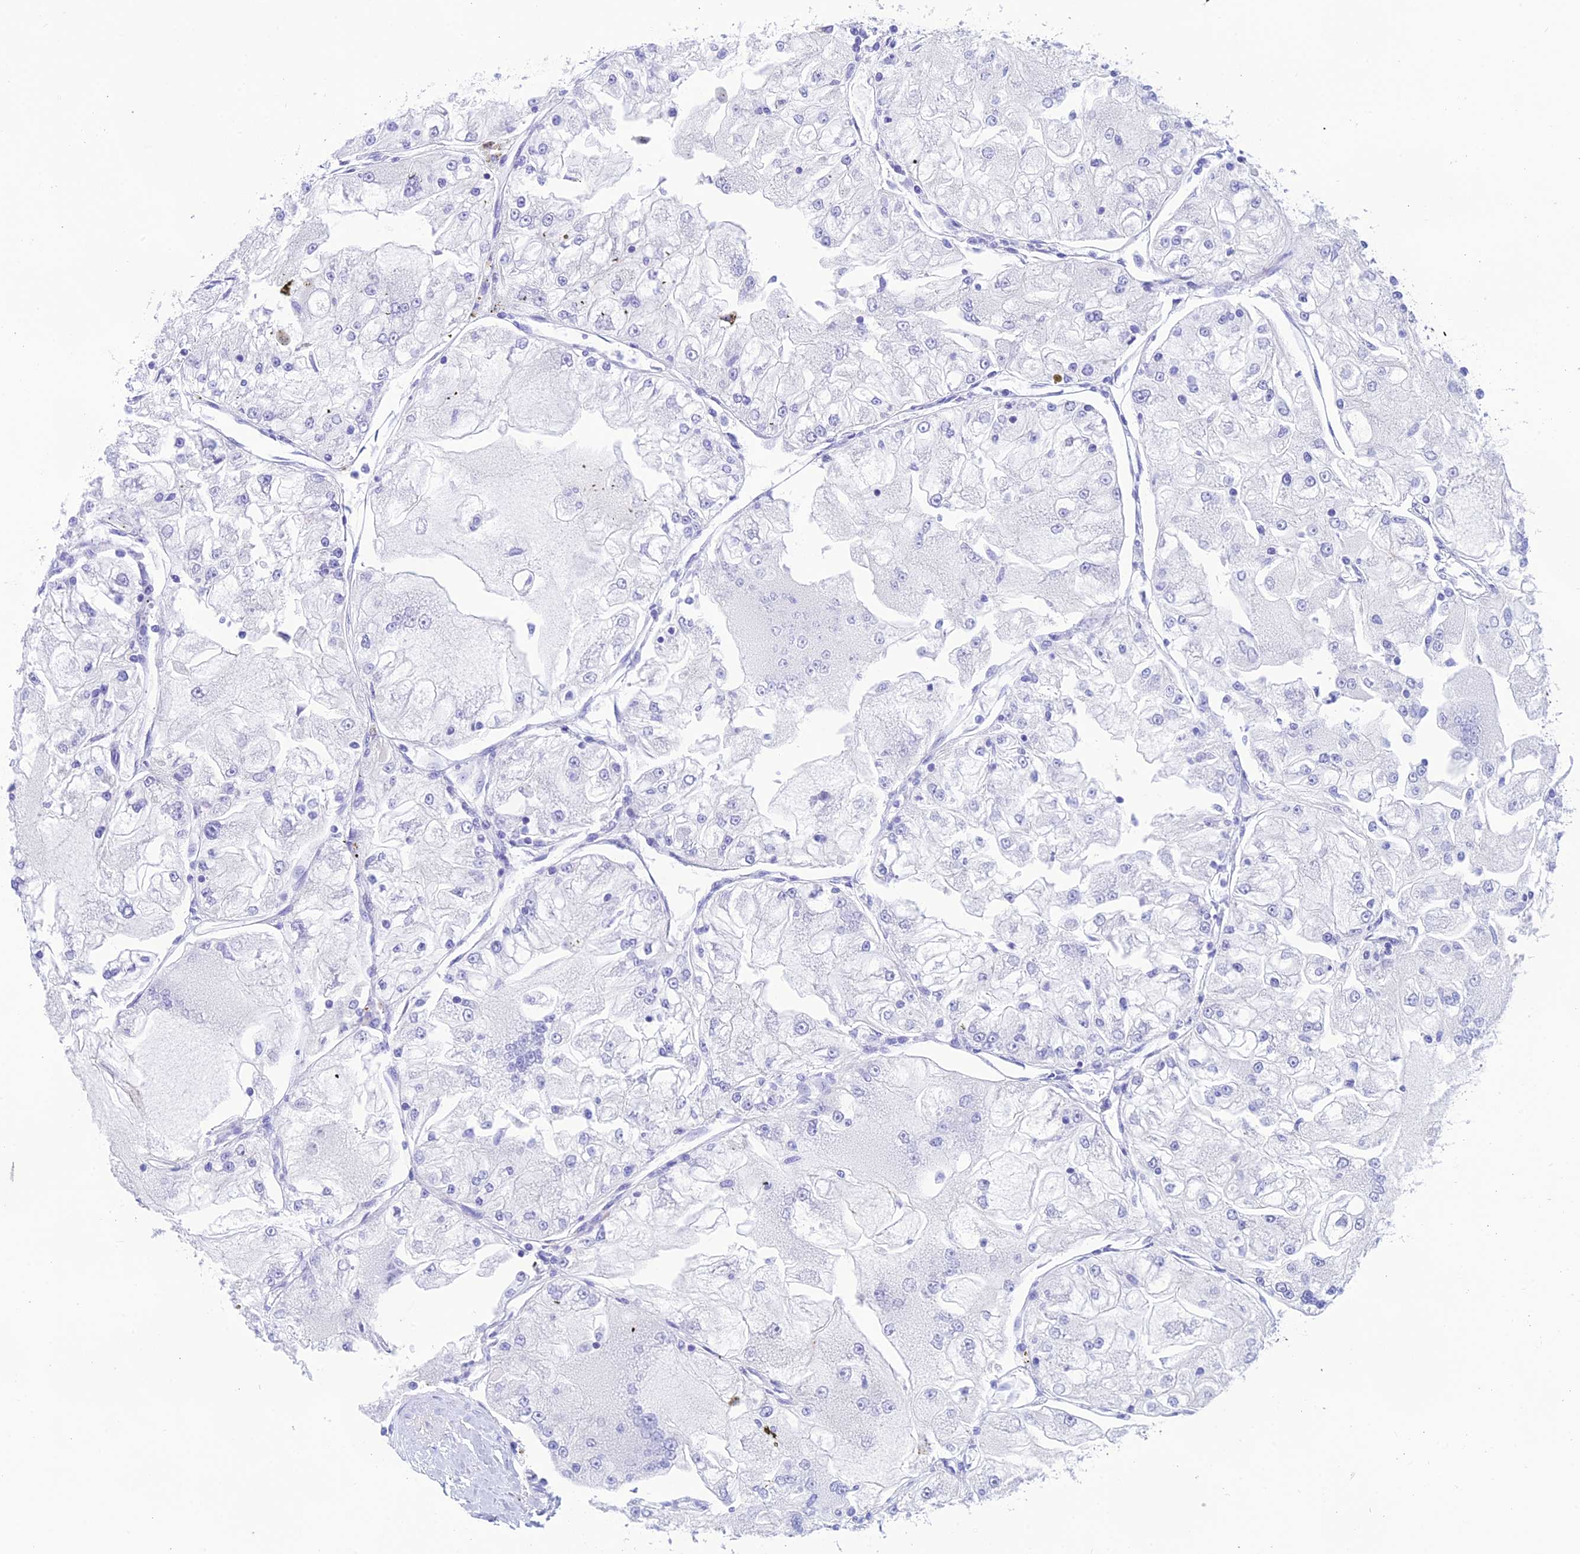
{"staining": {"intensity": "negative", "quantity": "none", "location": "none"}, "tissue": "renal cancer", "cell_type": "Tumor cells", "image_type": "cancer", "snomed": [{"axis": "morphology", "description": "Adenocarcinoma, NOS"}, {"axis": "topography", "description": "Kidney"}], "caption": "Immunohistochemistry (IHC) photomicrograph of human adenocarcinoma (renal) stained for a protein (brown), which reveals no expression in tumor cells.", "gene": "KDELR3", "patient": {"sex": "female", "age": 72}}